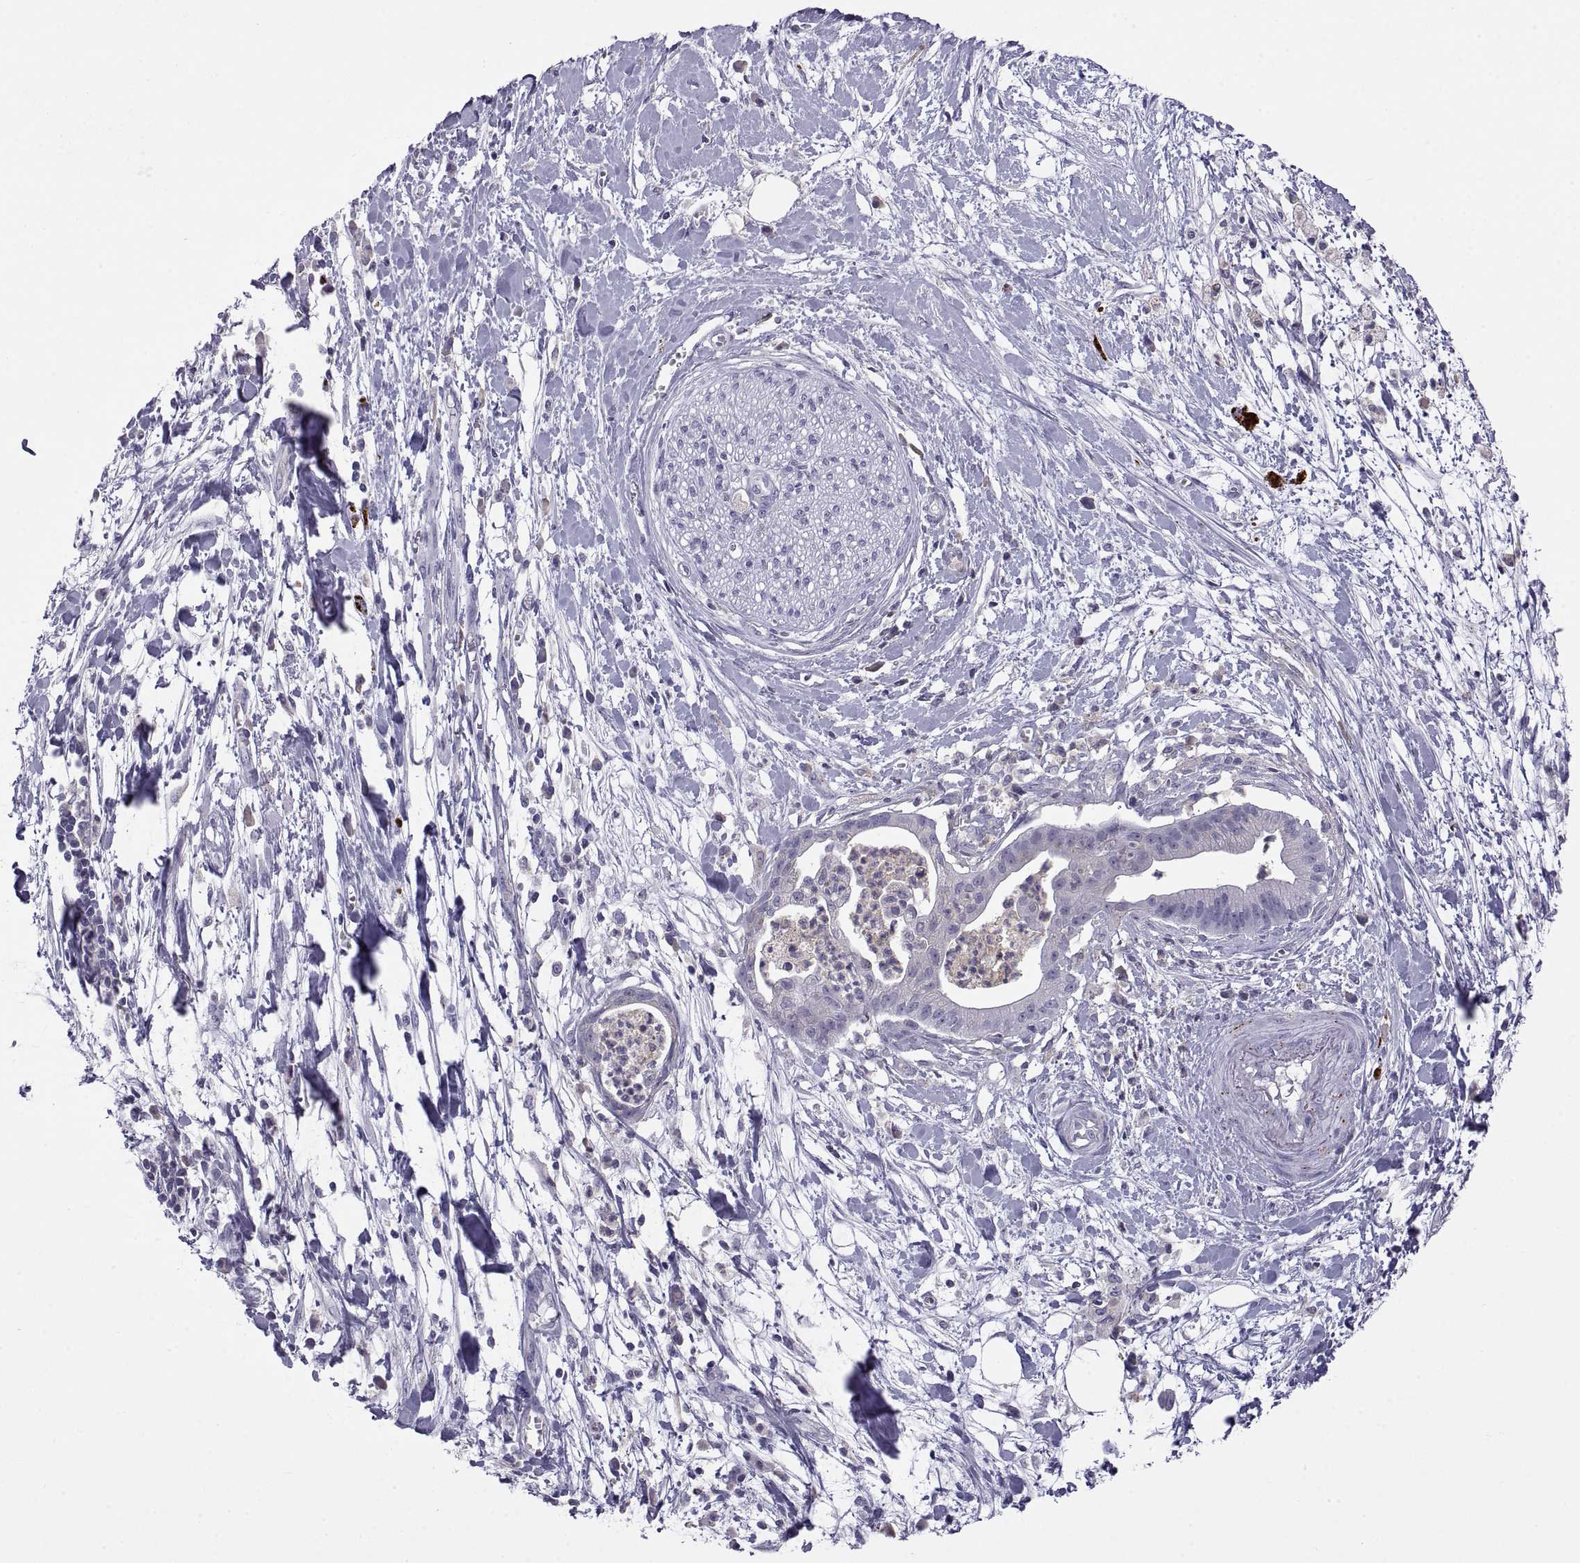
{"staining": {"intensity": "negative", "quantity": "none", "location": "none"}, "tissue": "pancreatic cancer", "cell_type": "Tumor cells", "image_type": "cancer", "snomed": [{"axis": "morphology", "description": "Normal tissue, NOS"}, {"axis": "morphology", "description": "Adenocarcinoma, NOS"}, {"axis": "topography", "description": "Lymph node"}, {"axis": "topography", "description": "Pancreas"}], "caption": "Tumor cells are negative for protein expression in human adenocarcinoma (pancreatic). (DAB immunohistochemistry (IHC) visualized using brightfield microscopy, high magnification).", "gene": "RGS19", "patient": {"sex": "female", "age": 58}}